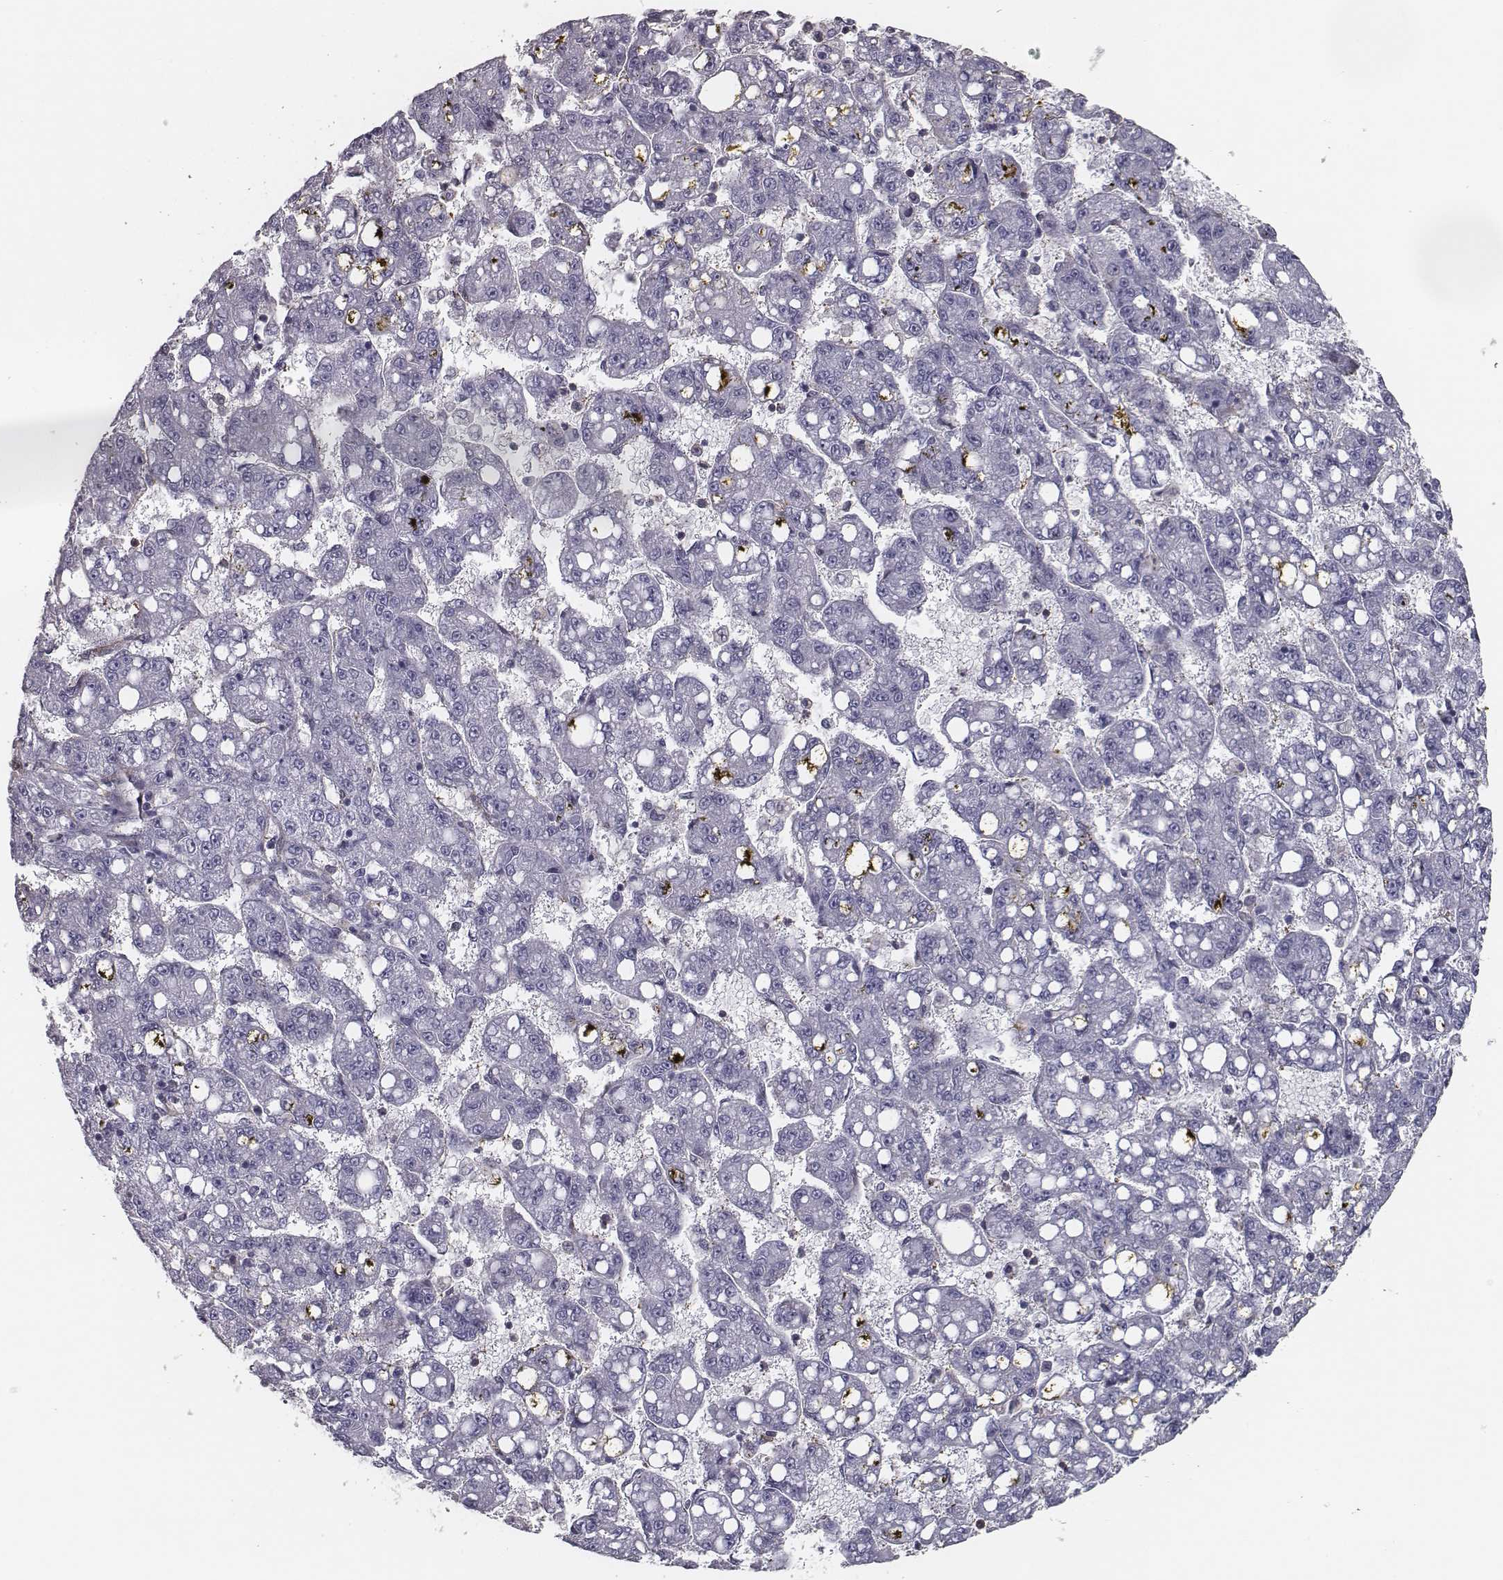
{"staining": {"intensity": "negative", "quantity": "none", "location": "none"}, "tissue": "liver cancer", "cell_type": "Tumor cells", "image_type": "cancer", "snomed": [{"axis": "morphology", "description": "Carcinoma, Hepatocellular, NOS"}, {"axis": "topography", "description": "Liver"}], "caption": "Immunohistochemistry of liver cancer (hepatocellular carcinoma) demonstrates no staining in tumor cells.", "gene": "ISYNA1", "patient": {"sex": "female", "age": 65}}